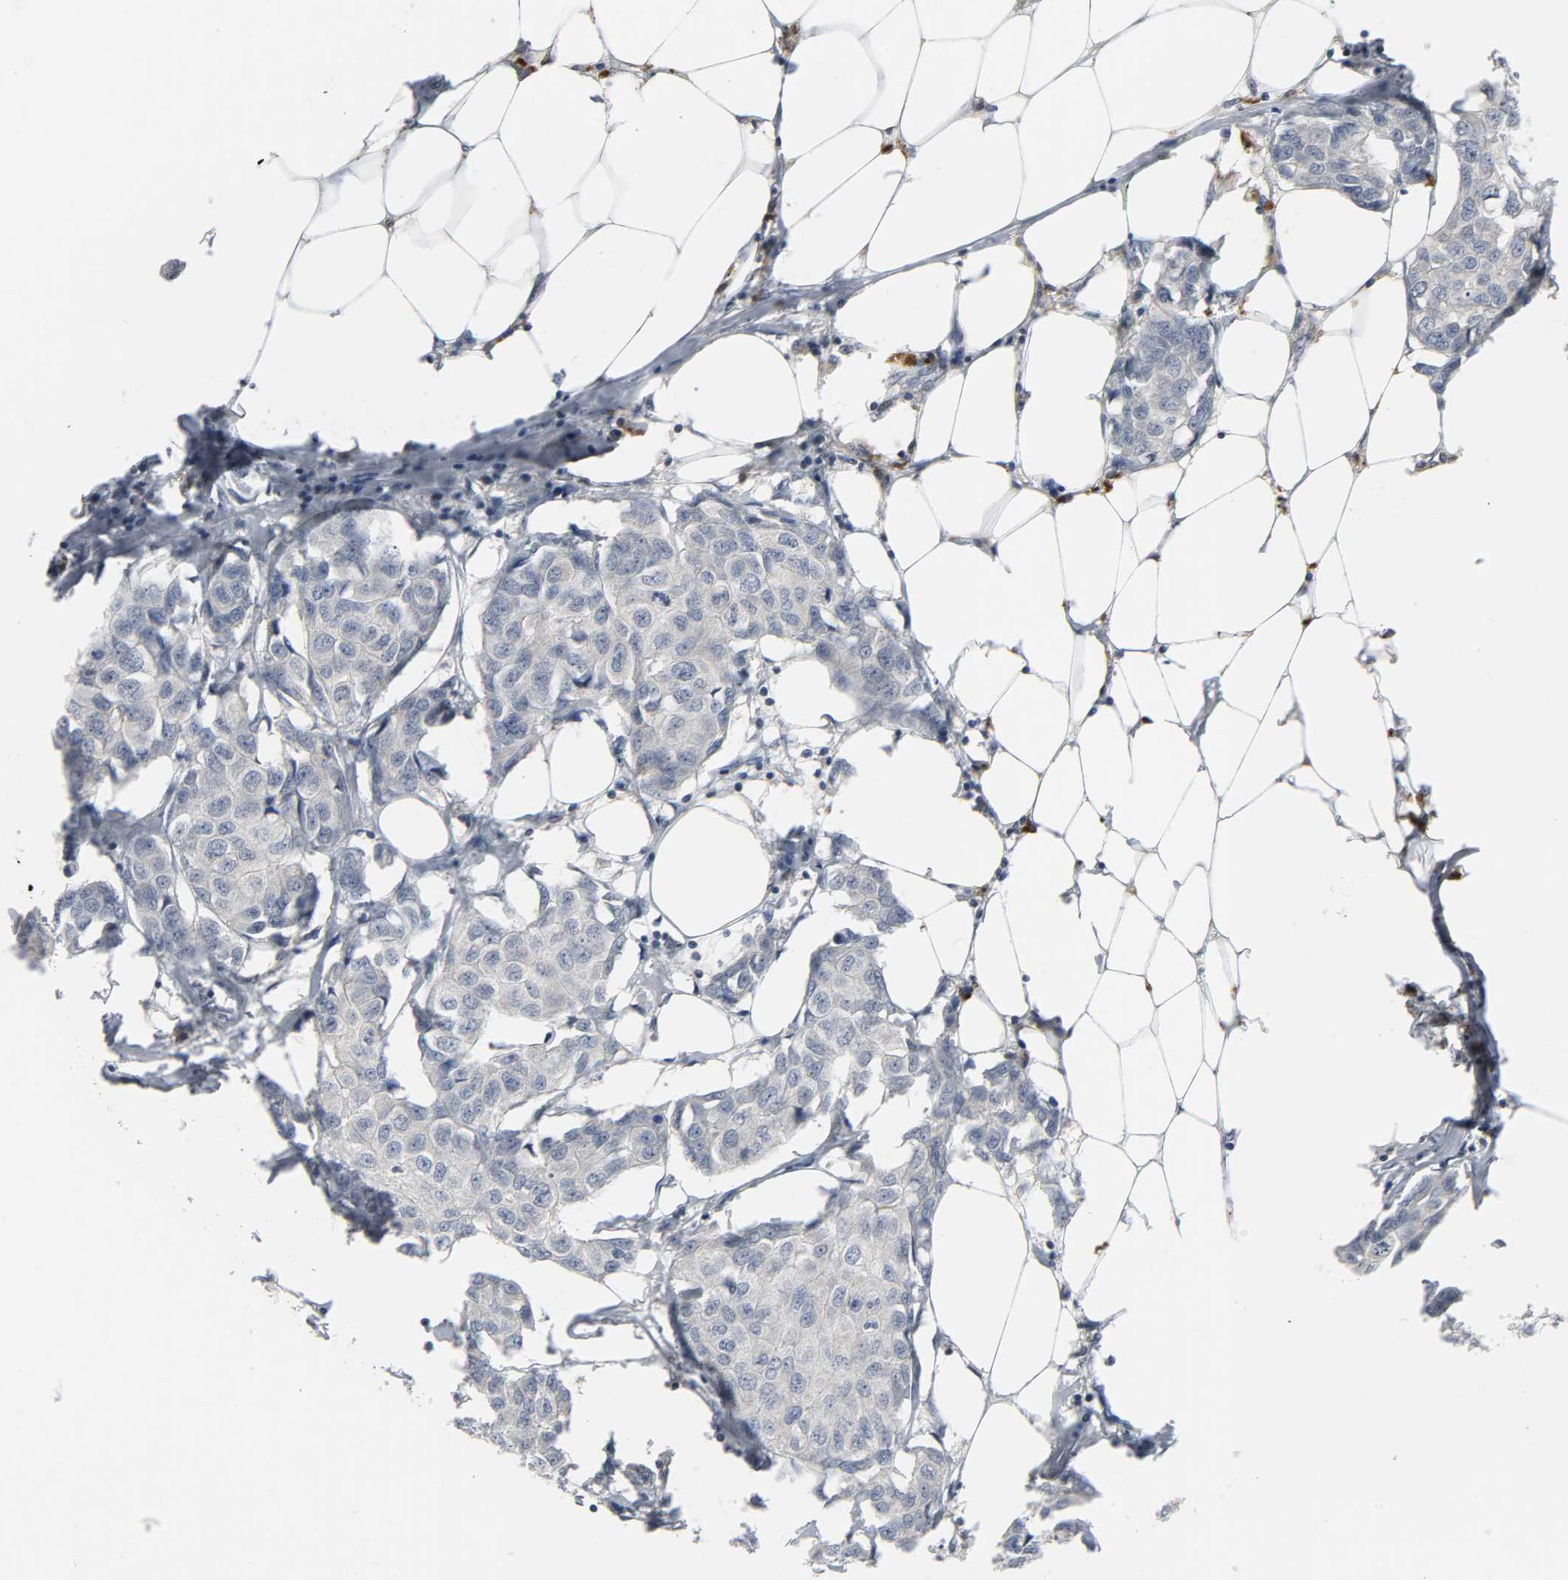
{"staining": {"intensity": "negative", "quantity": "none", "location": "none"}, "tissue": "breast cancer", "cell_type": "Tumor cells", "image_type": "cancer", "snomed": [{"axis": "morphology", "description": "Duct carcinoma"}, {"axis": "topography", "description": "Breast"}], "caption": "Tumor cells show no significant protein positivity in breast cancer (intraductal carcinoma).", "gene": "CLIP1", "patient": {"sex": "female", "age": 80}}